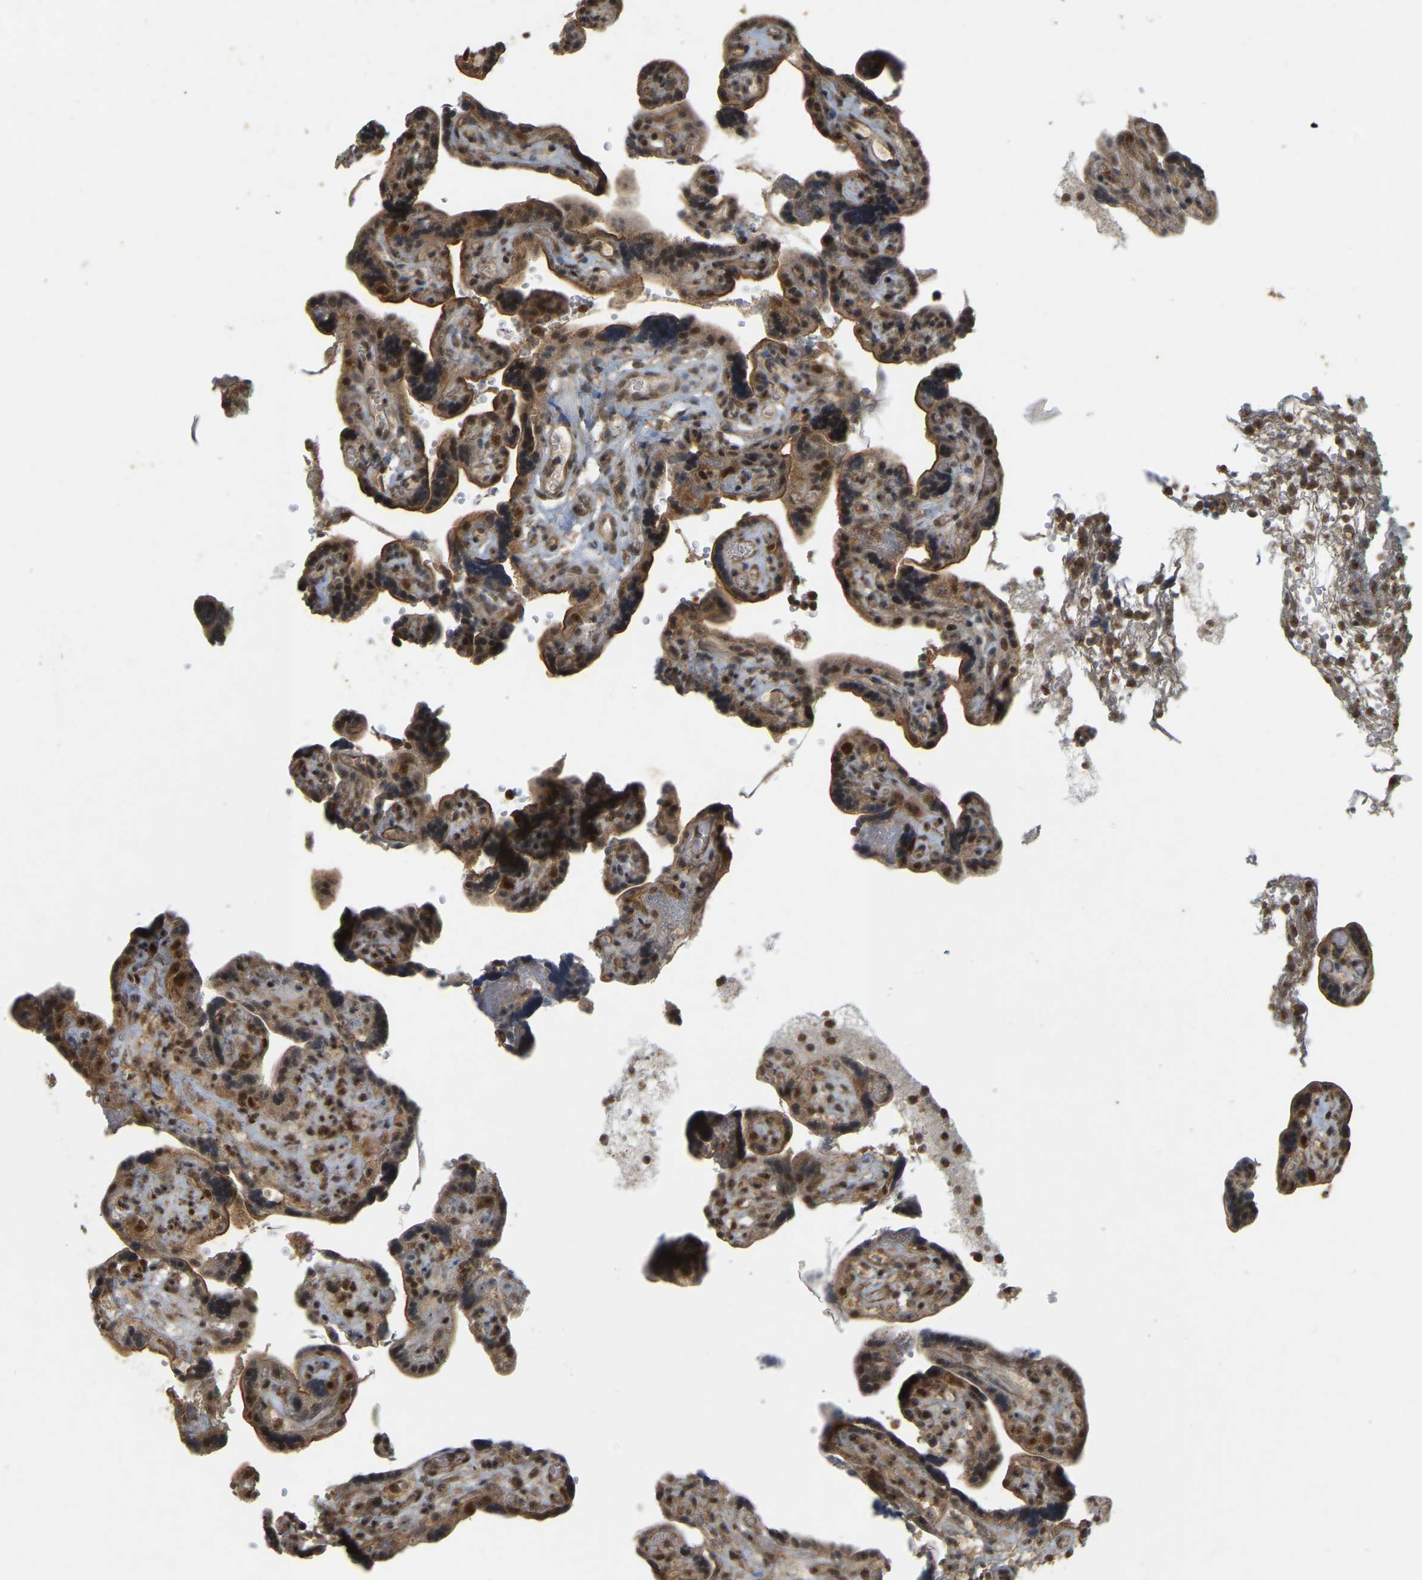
{"staining": {"intensity": "moderate", "quantity": ">75%", "location": "cytoplasmic/membranous,nuclear"}, "tissue": "placenta", "cell_type": "Decidual cells", "image_type": "normal", "snomed": [{"axis": "morphology", "description": "Normal tissue, NOS"}, {"axis": "topography", "description": "Placenta"}], "caption": "Immunohistochemistry (IHC) image of normal placenta: human placenta stained using IHC demonstrates medium levels of moderate protein expression localized specifically in the cytoplasmic/membranous,nuclear of decidual cells, appearing as a cytoplasmic/membranous,nuclear brown color.", "gene": "BRF2", "patient": {"sex": "female", "age": 30}}